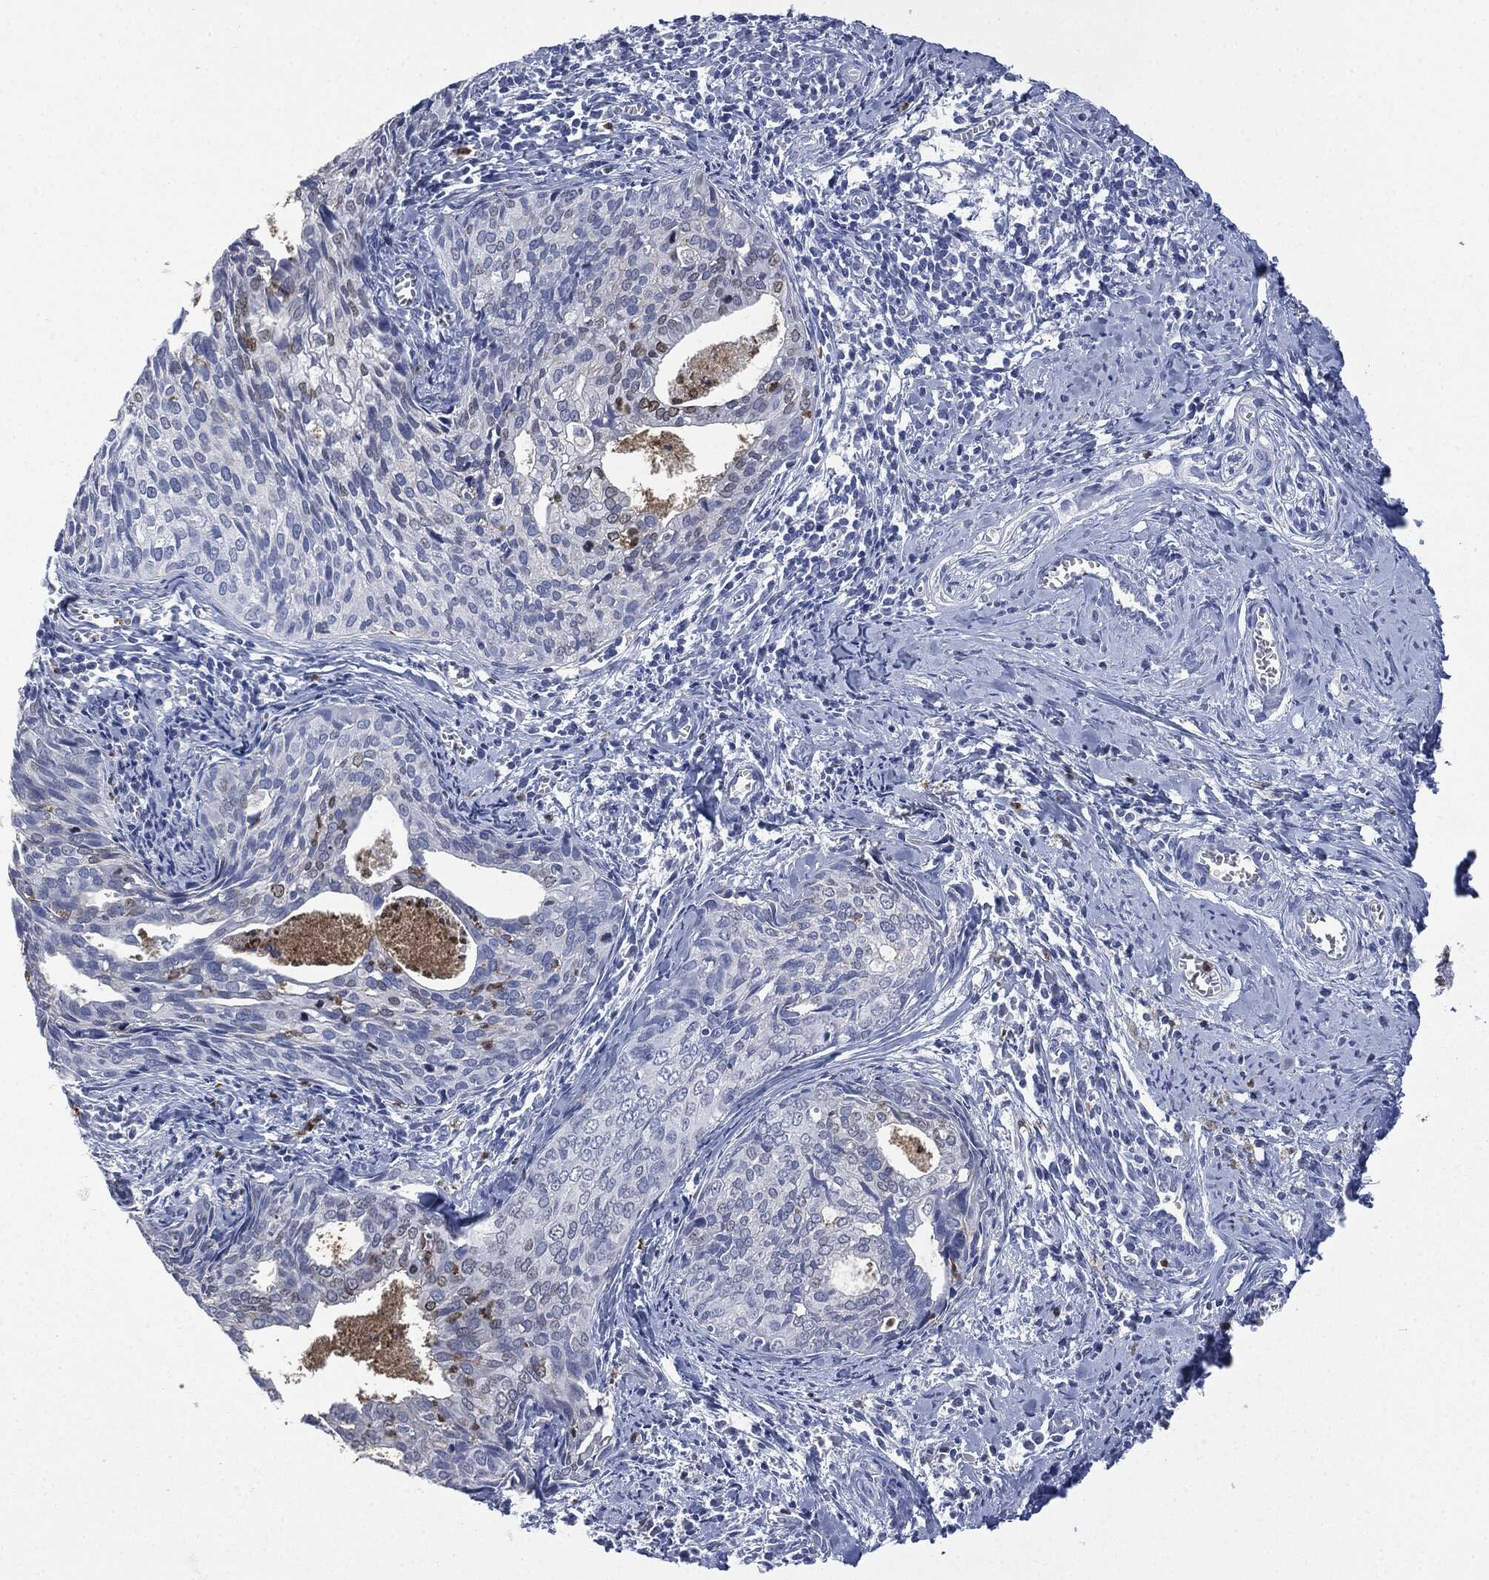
{"staining": {"intensity": "negative", "quantity": "none", "location": "none"}, "tissue": "cervical cancer", "cell_type": "Tumor cells", "image_type": "cancer", "snomed": [{"axis": "morphology", "description": "Squamous cell carcinoma, NOS"}, {"axis": "topography", "description": "Cervix"}], "caption": "Photomicrograph shows no protein expression in tumor cells of cervical cancer tissue. Brightfield microscopy of immunohistochemistry (IHC) stained with DAB (brown) and hematoxylin (blue), captured at high magnification.", "gene": "CEACAM8", "patient": {"sex": "female", "age": 29}}